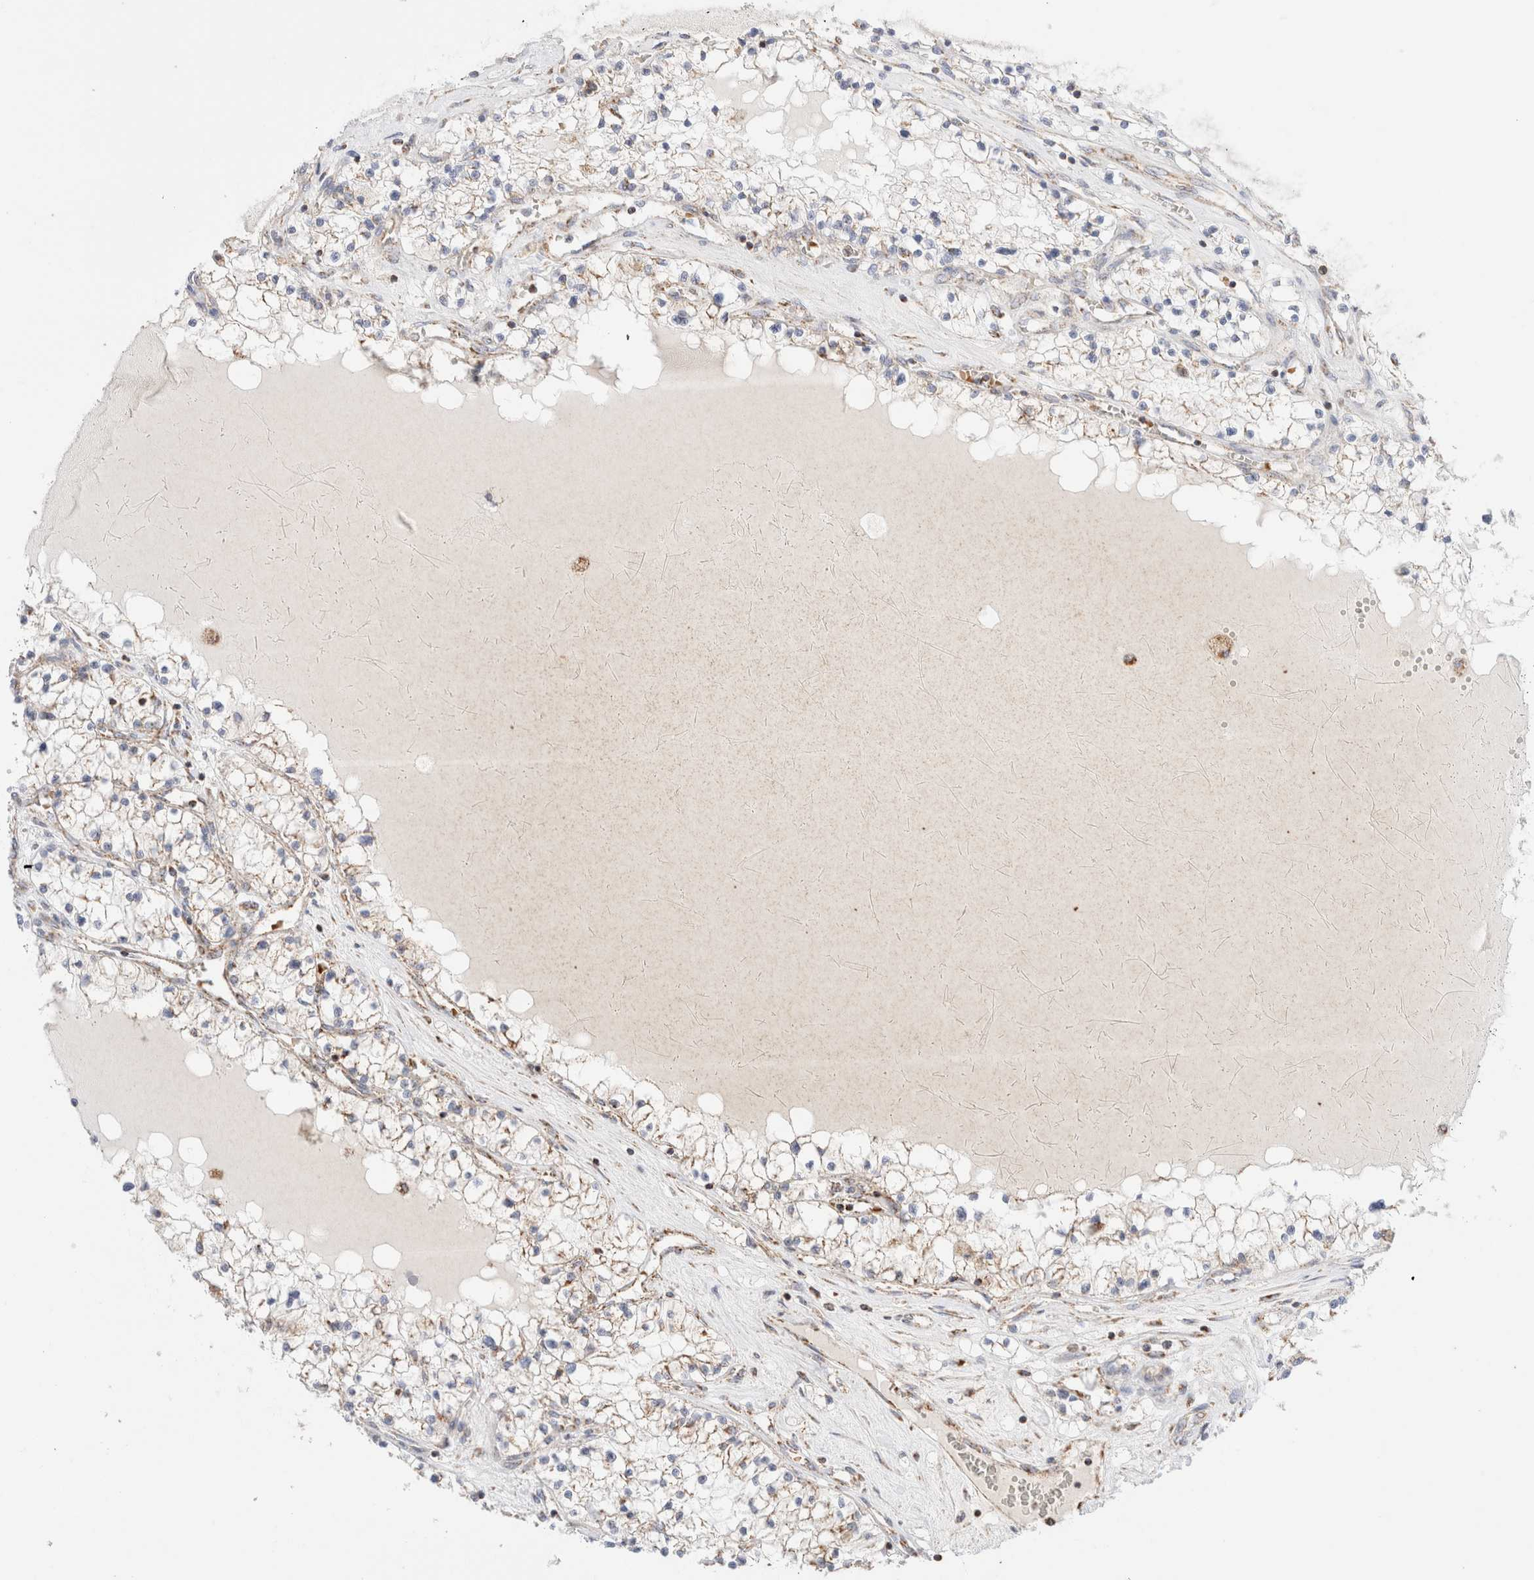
{"staining": {"intensity": "weak", "quantity": "<25%", "location": "cytoplasmic/membranous"}, "tissue": "renal cancer", "cell_type": "Tumor cells", "image_type": "cancer", "snomed": [{"axis": "morphology", "description": "Normal tissue, NOS"}, {"axis": "morphology", "description": "Adenocarcinoma, NOS"}, {"axis": "topography", "description": "Kidney"}], "caption": "Renal adenocarcinoma stained for a protein using IHC exhibits no positivity tumor cells.", "gene": "TMPPE", "patient": {"sex": "male", "age": 68}}